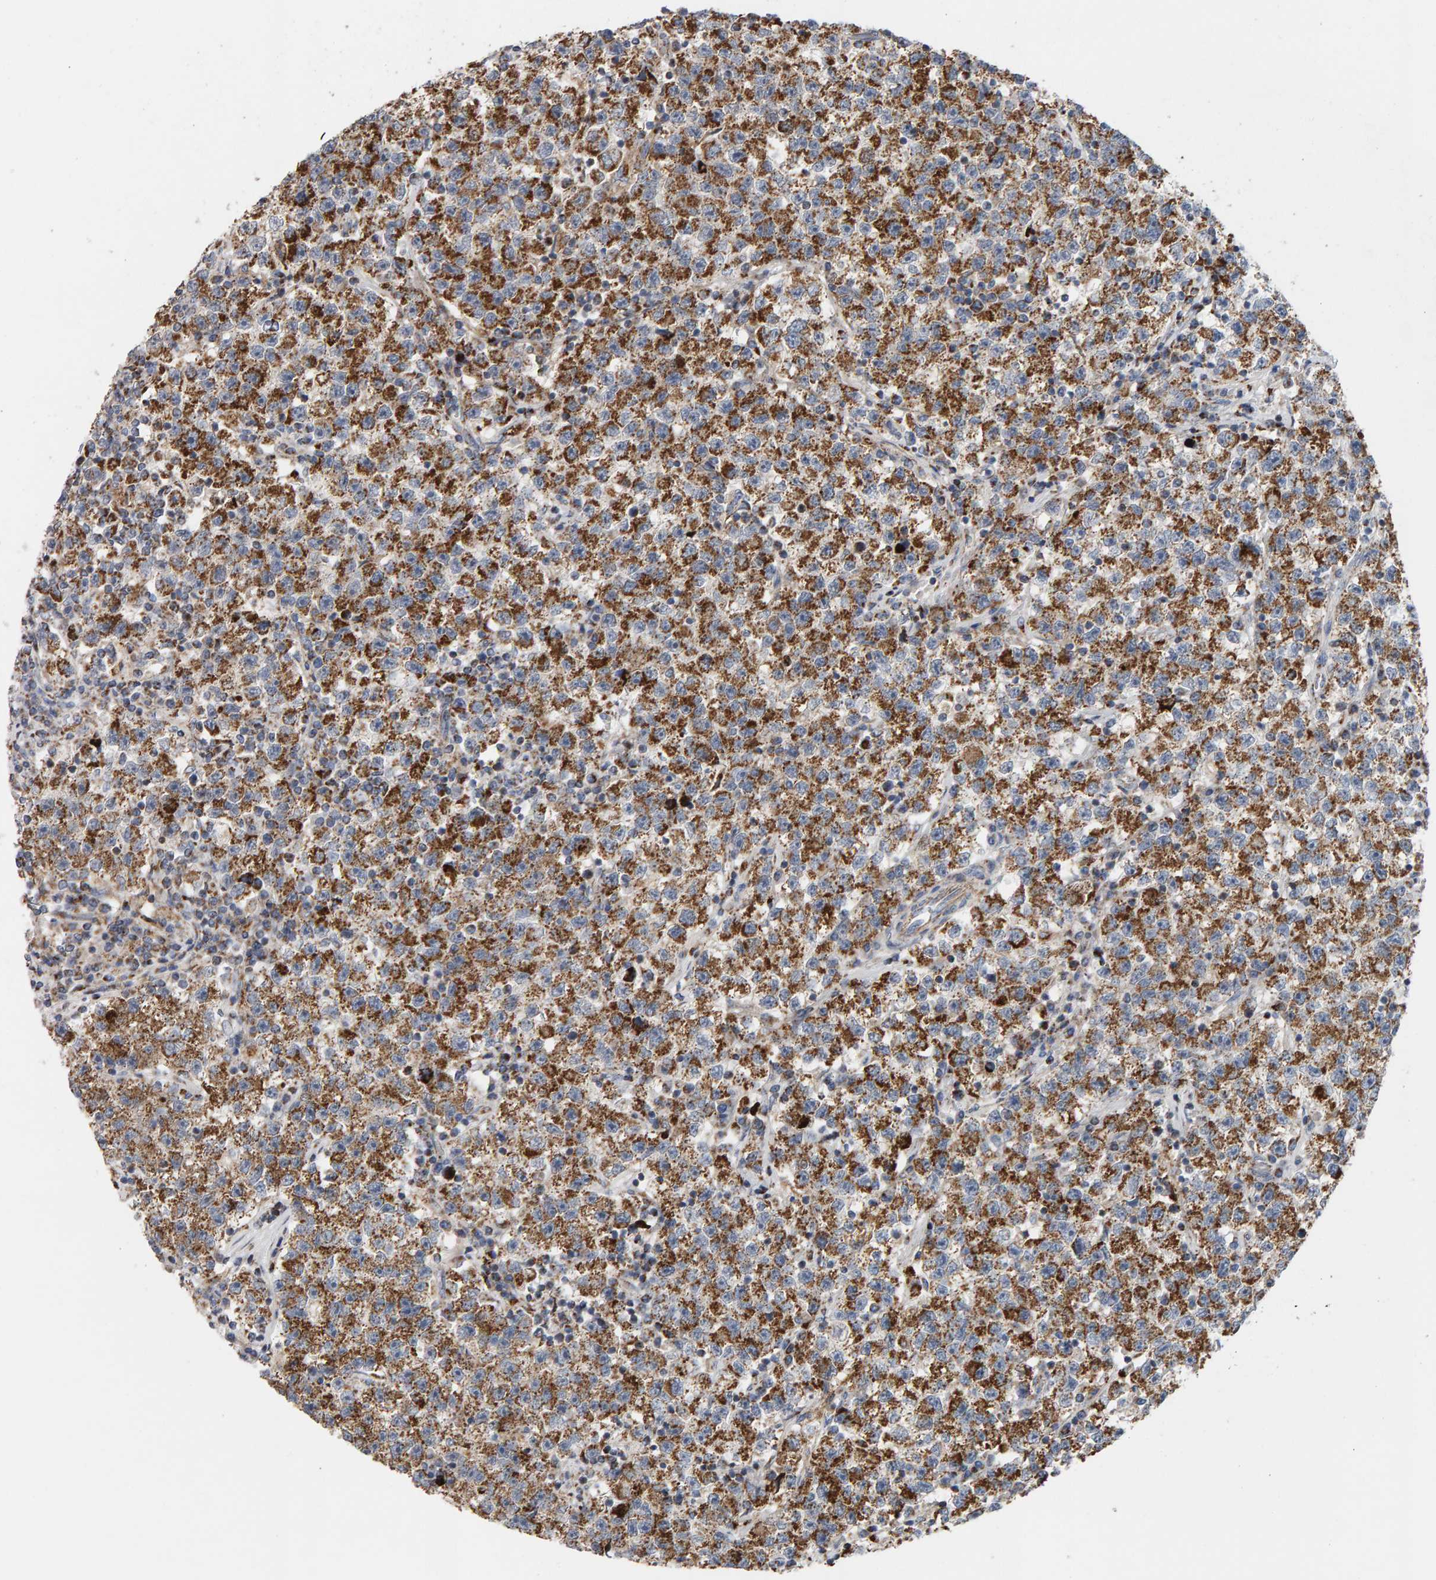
{"staining": {"intensity": "strong", "quantity": ">75%", "location": "cytoplasmic/membranous"}, "tissue": "testis cancer", "cell_type": "Tumor cells", "image_type": "cancer", "snomed": [{"axis": "morphology", "description": "Seminoma, NOS"}, {"axis": "topography", "description": "Testis"}], "caption": "Testis cancer (seminoma) tissue demonstrates strong cytoplasmic/membranous staining in about >75% of tumor cells, visualized by immunohistochemistry.", "gene": "GGTA1", "patient": {"sex": "male", "age": 22}}